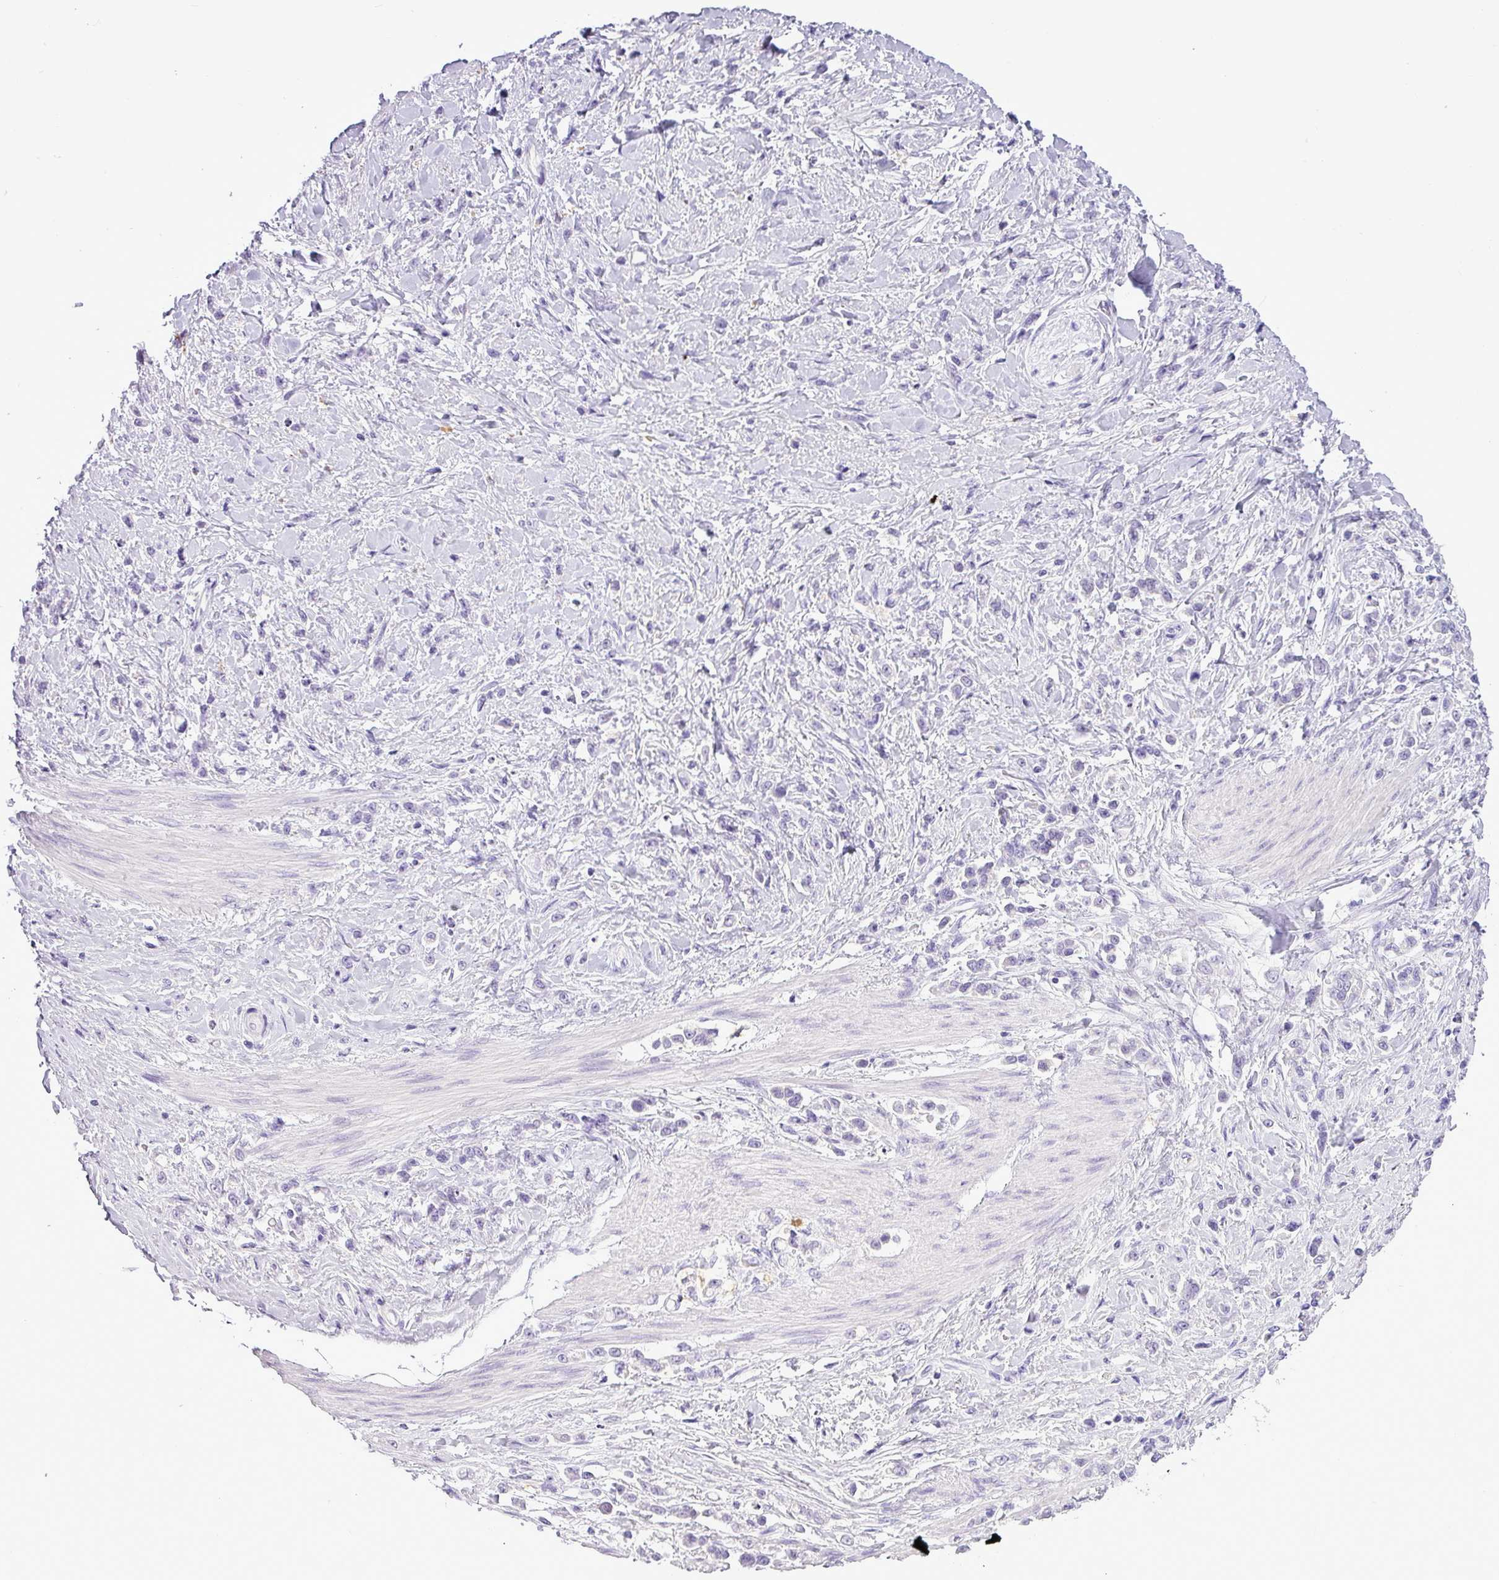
{"staining": {"intensity": "negative", "quantity": "none", "location": "none"}, "tissue": "stomach cancer", "cell_type": "Tumor cells", "image_type": "cancer", "snomed": [{"axis": "morphology", "description": "Adenocarcinoma, NOS"}, {"axis": "topography", "description": "Stomach"}], "caption": "Immunohistochemistry (IHC) micrograph of neoplastic tissue: adenocarcinoma (stomach) stained with DAB shows no significant protein staining in tumor cells.", "gene": "IL17A", "patient": {"sex": "female", "age": 60}}